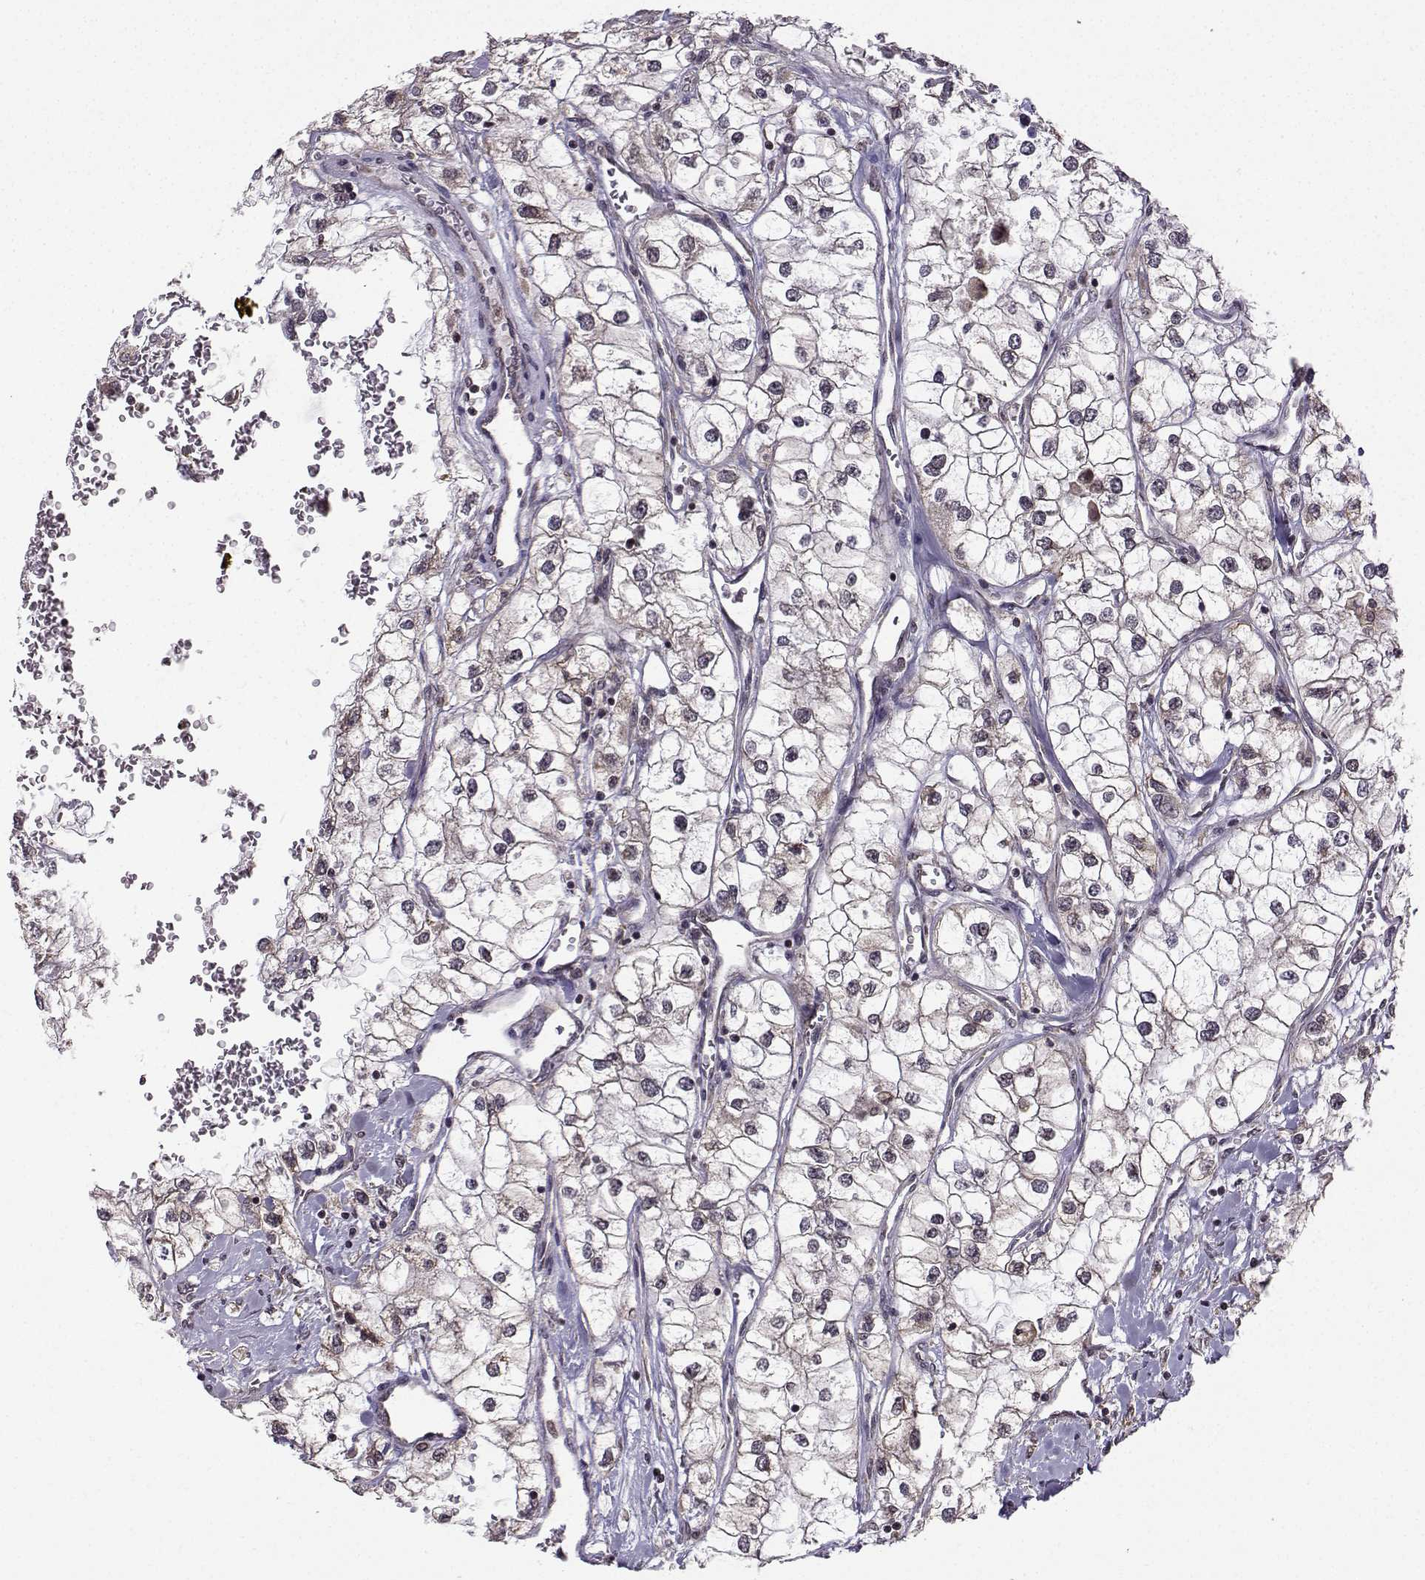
{"staining": {"intensity": "negative", "quantity": "none", "location": "none"}, "tissue": "renal cancer", "cell_type": "Tumor cells", "image_type": "cancer", "snomed": [{"axis": "morphology", "description": "Adenocarcinoma, NOS"}, {"axis": "topography", "description": "Kidney"}], "caption": "Photomicrograph shows no protein staining in tumor cells of renal adenocarcinoma tissue. Brightfield microscopy of immunohistochemistry stained with DAB (brown) and hematoxylin (blue), captured at high magnification.", "gene": "EZH1", "patient": {"sex": "male", "age": 59}}